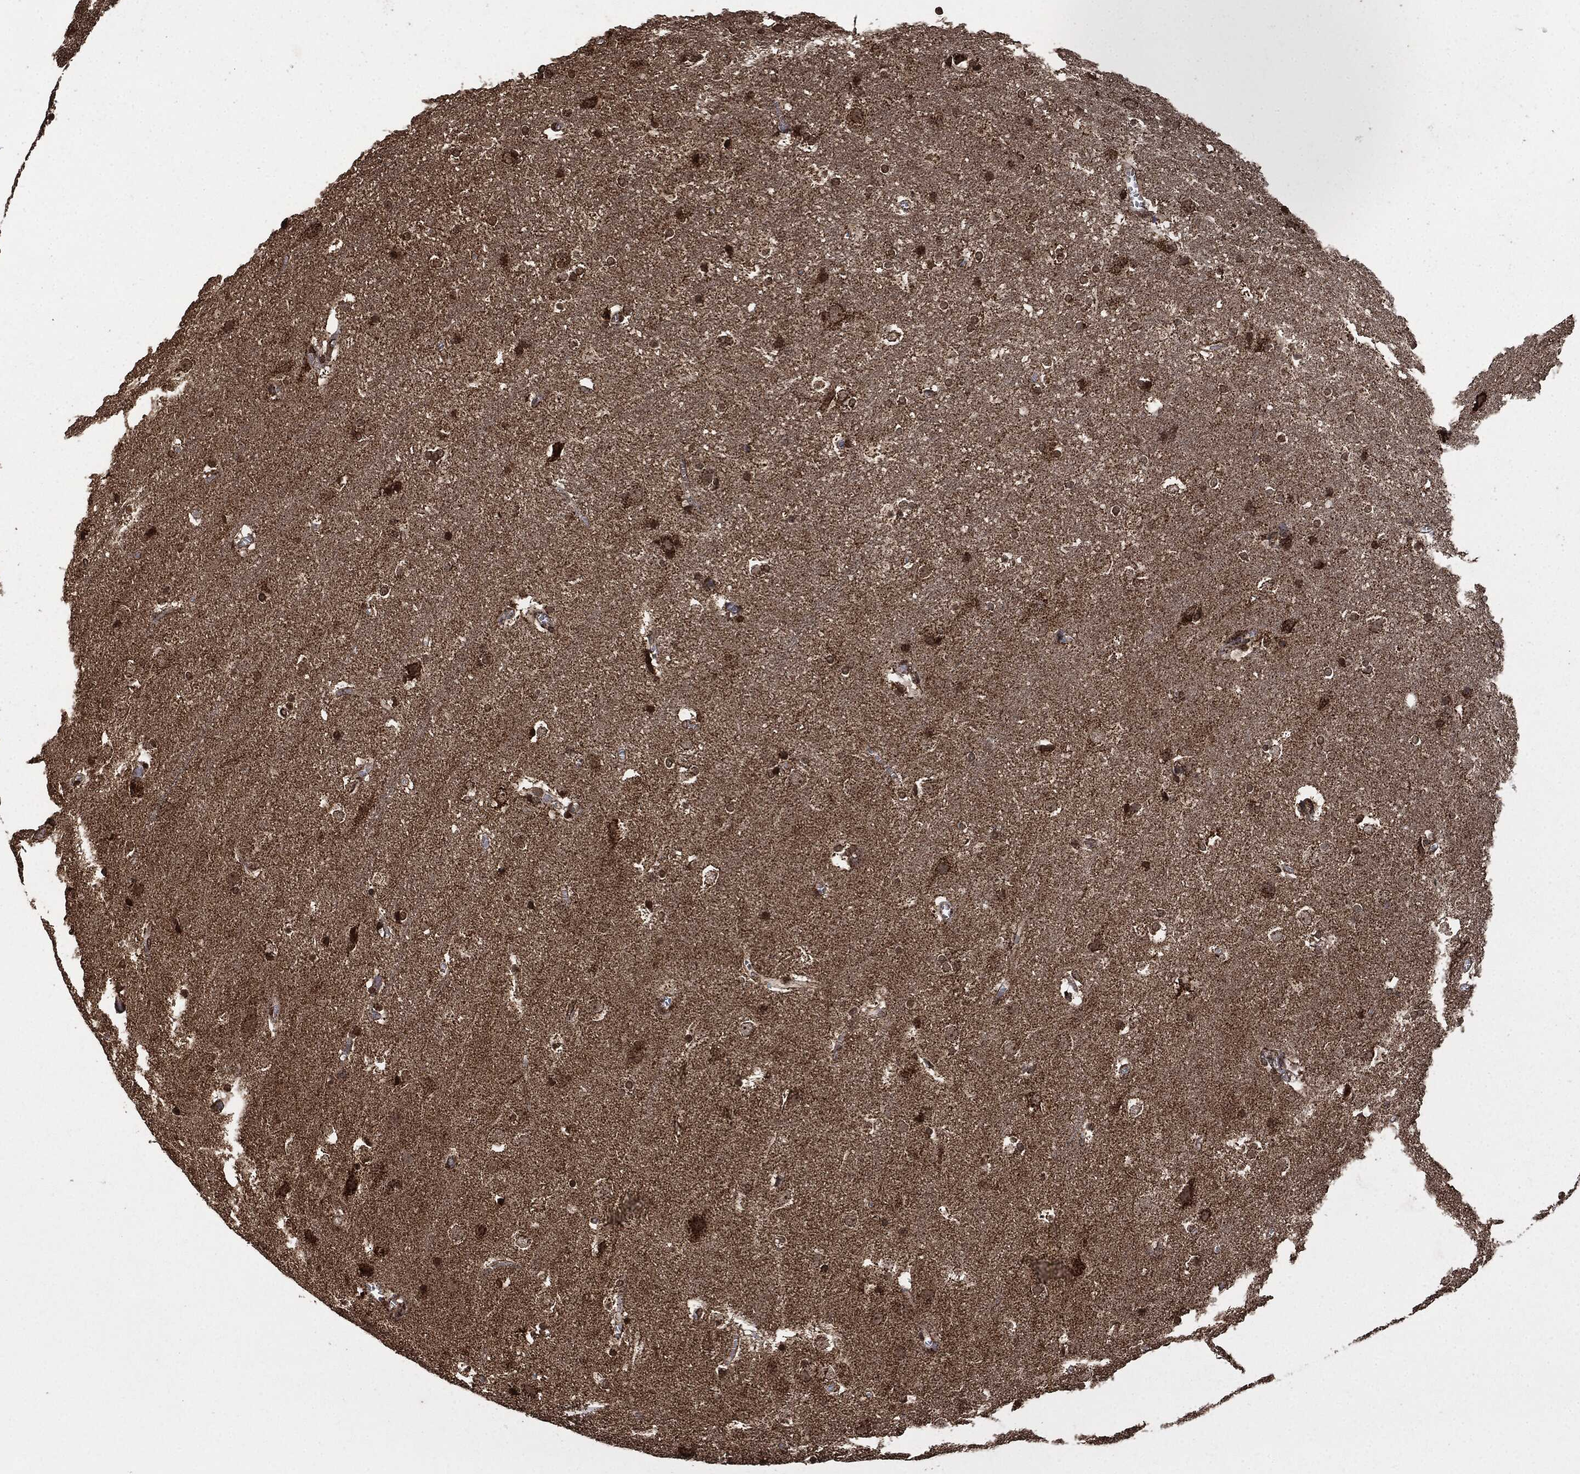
{"staining": {"intensity": "moderate", "quantity": ">75%", "location": "cytoplasmic/membranous"}, "tissue": "cerebral cortex", "cell_type": "Endothelial cells", "image_type": "normal", "snomed": [{"axis": "morphology", "description": "Normal tissue, NOS"}, {"axis": "topography", "description": "Cerebral cortex"}], "caption": "This is a photomicrograph of immunohistochemistry staining of unremarkable cerebral cortex, which shows moderate expression in the cytoplasmic/membranous of endothelial cells.", "gene": "LIG3", "patient": {"sex": "male", "age": 59}}